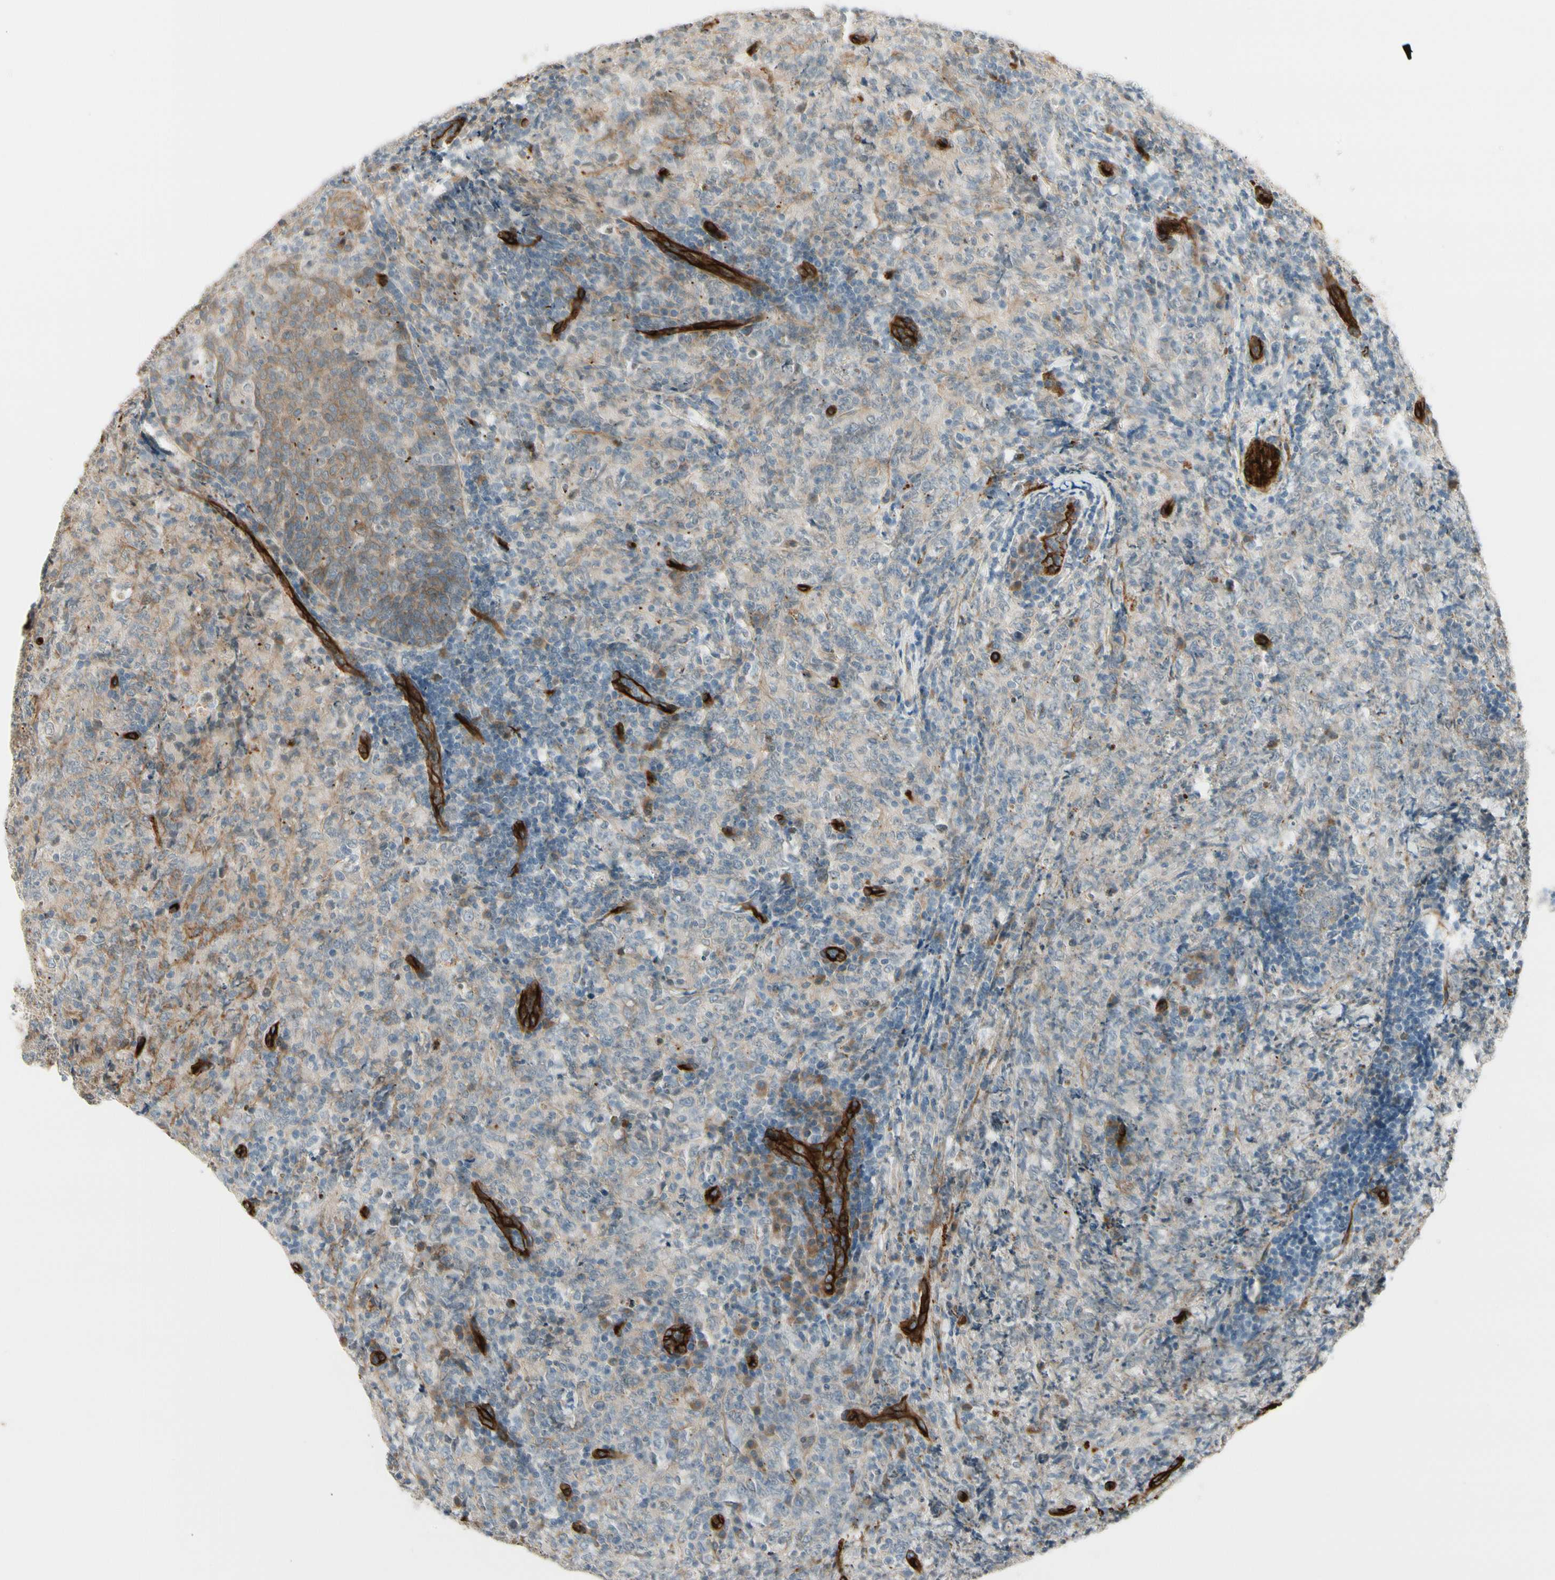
{"staining": {"intensity": "negative", "quantity": "none", "location": "none"}, "tissue": "lymphoma", "cell_type": "Tumor cells", "image_type": "cancer", "snomed": [{"axis": "morphology", "description": "Malignant lymphoma, non-Hodgkin's type, High grade"}, {"axis": "topography", "description": "Tonsil"}], "caption": "Tumor cells are negative for protein expression in human lymphoma.", "gene": "MCAM", "patient": {"sex": "female", "age": 36}}